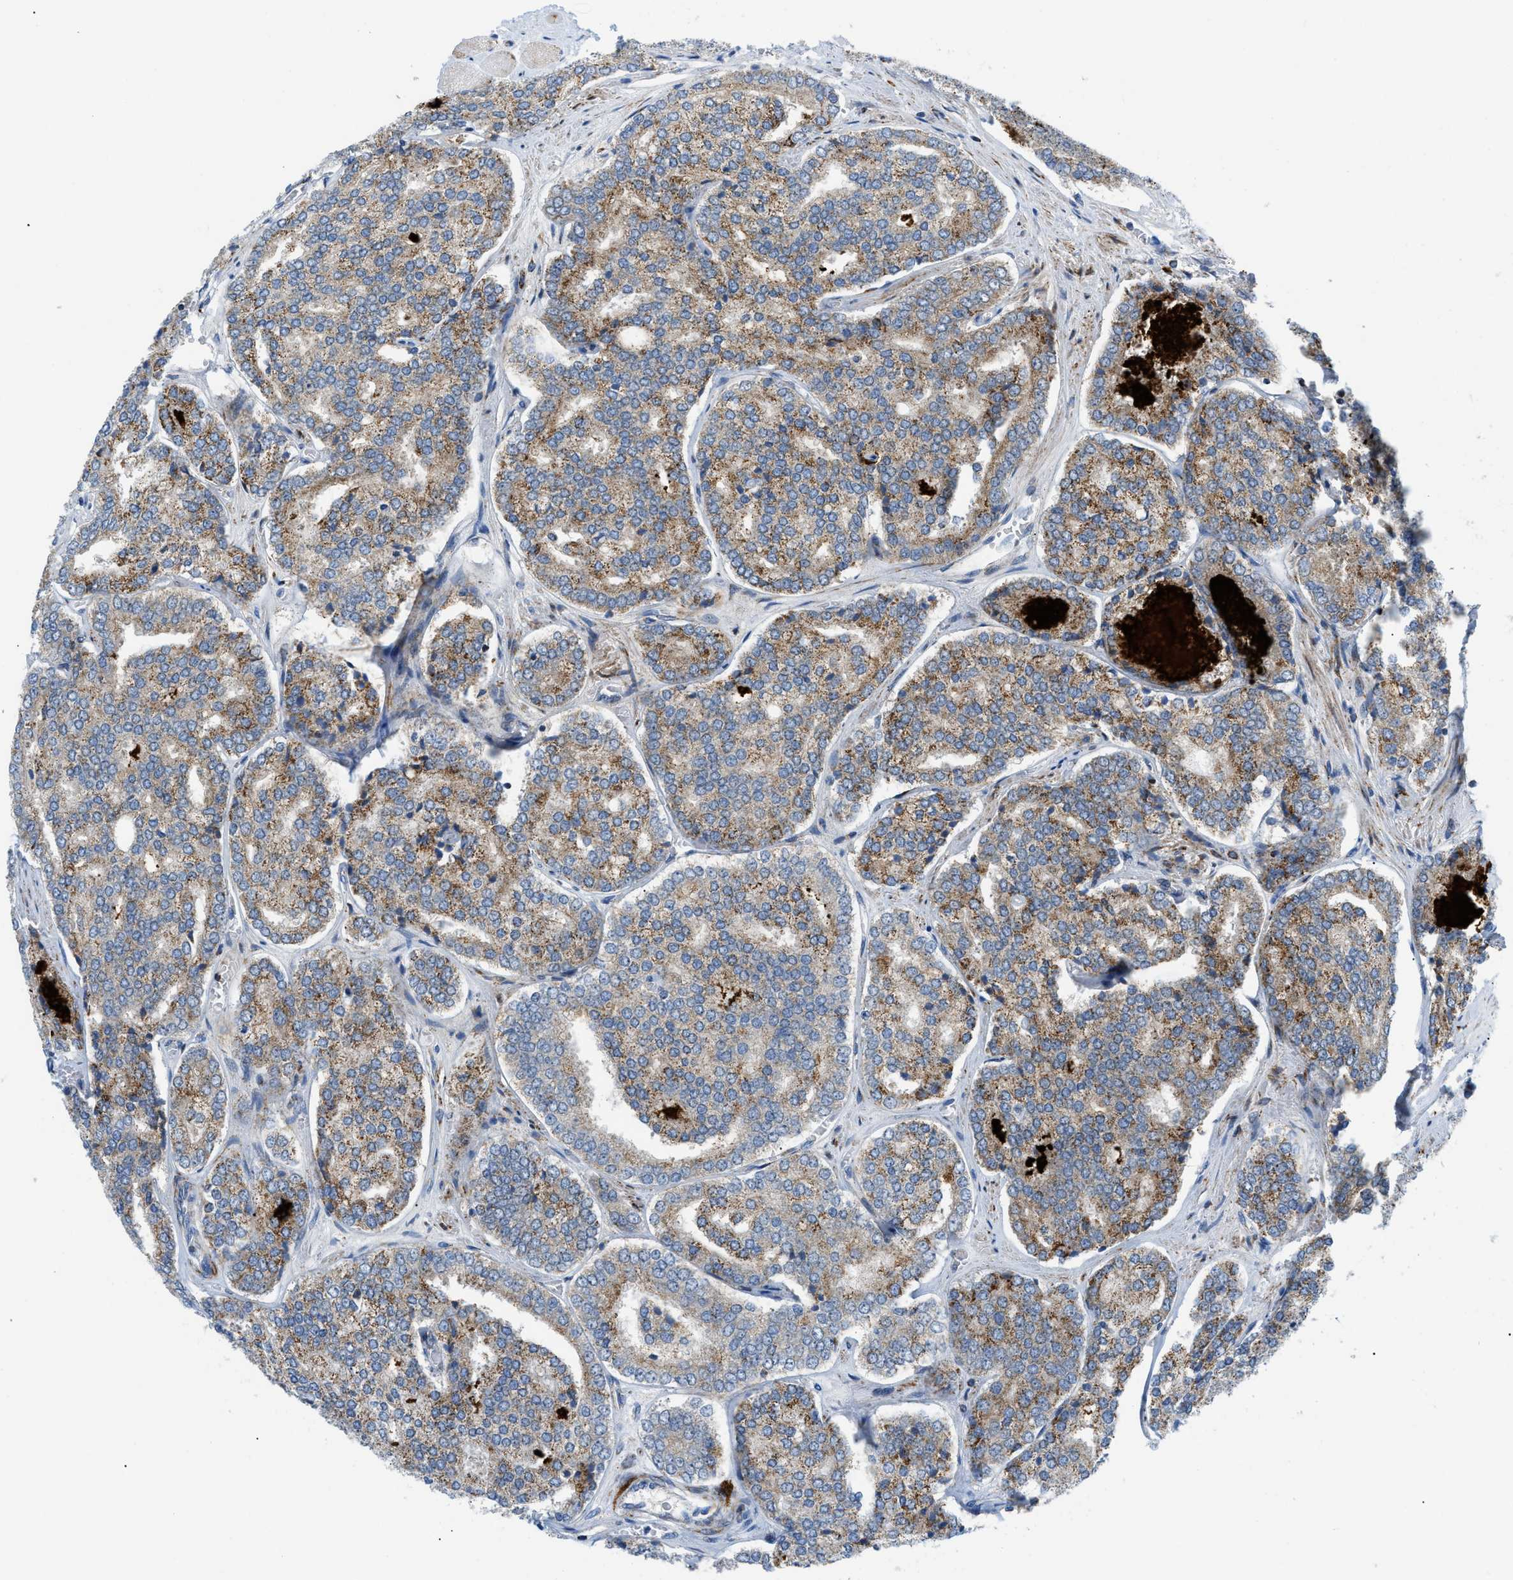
{"staining": {"intensity": "strong", "quantity": "25%-75%", "location": "cytoplasmic/membranous"}, "tissue": "prostate cancer", "cell_type": "Tumor cells", "image_type": "cancer", "snomed": [{"axis": "morphology", "description": "Adenocarcinoma, High grade"}, {"axis": "topography", "description": "Prostate"}], "caption": "Immunohistochemistry (IHC) image of neoplastic tissue: human prostate high-grade adenocarcinoma stained using immunohistochemistry reveals high levels of strong protein expression localized specifically in the cytoplasmic/membranous of tumor cells, appearing as a cytoplasmic/membranous brown color.", "gene": "RBBP9", "patient": {"sex": "male", "age": 65}}